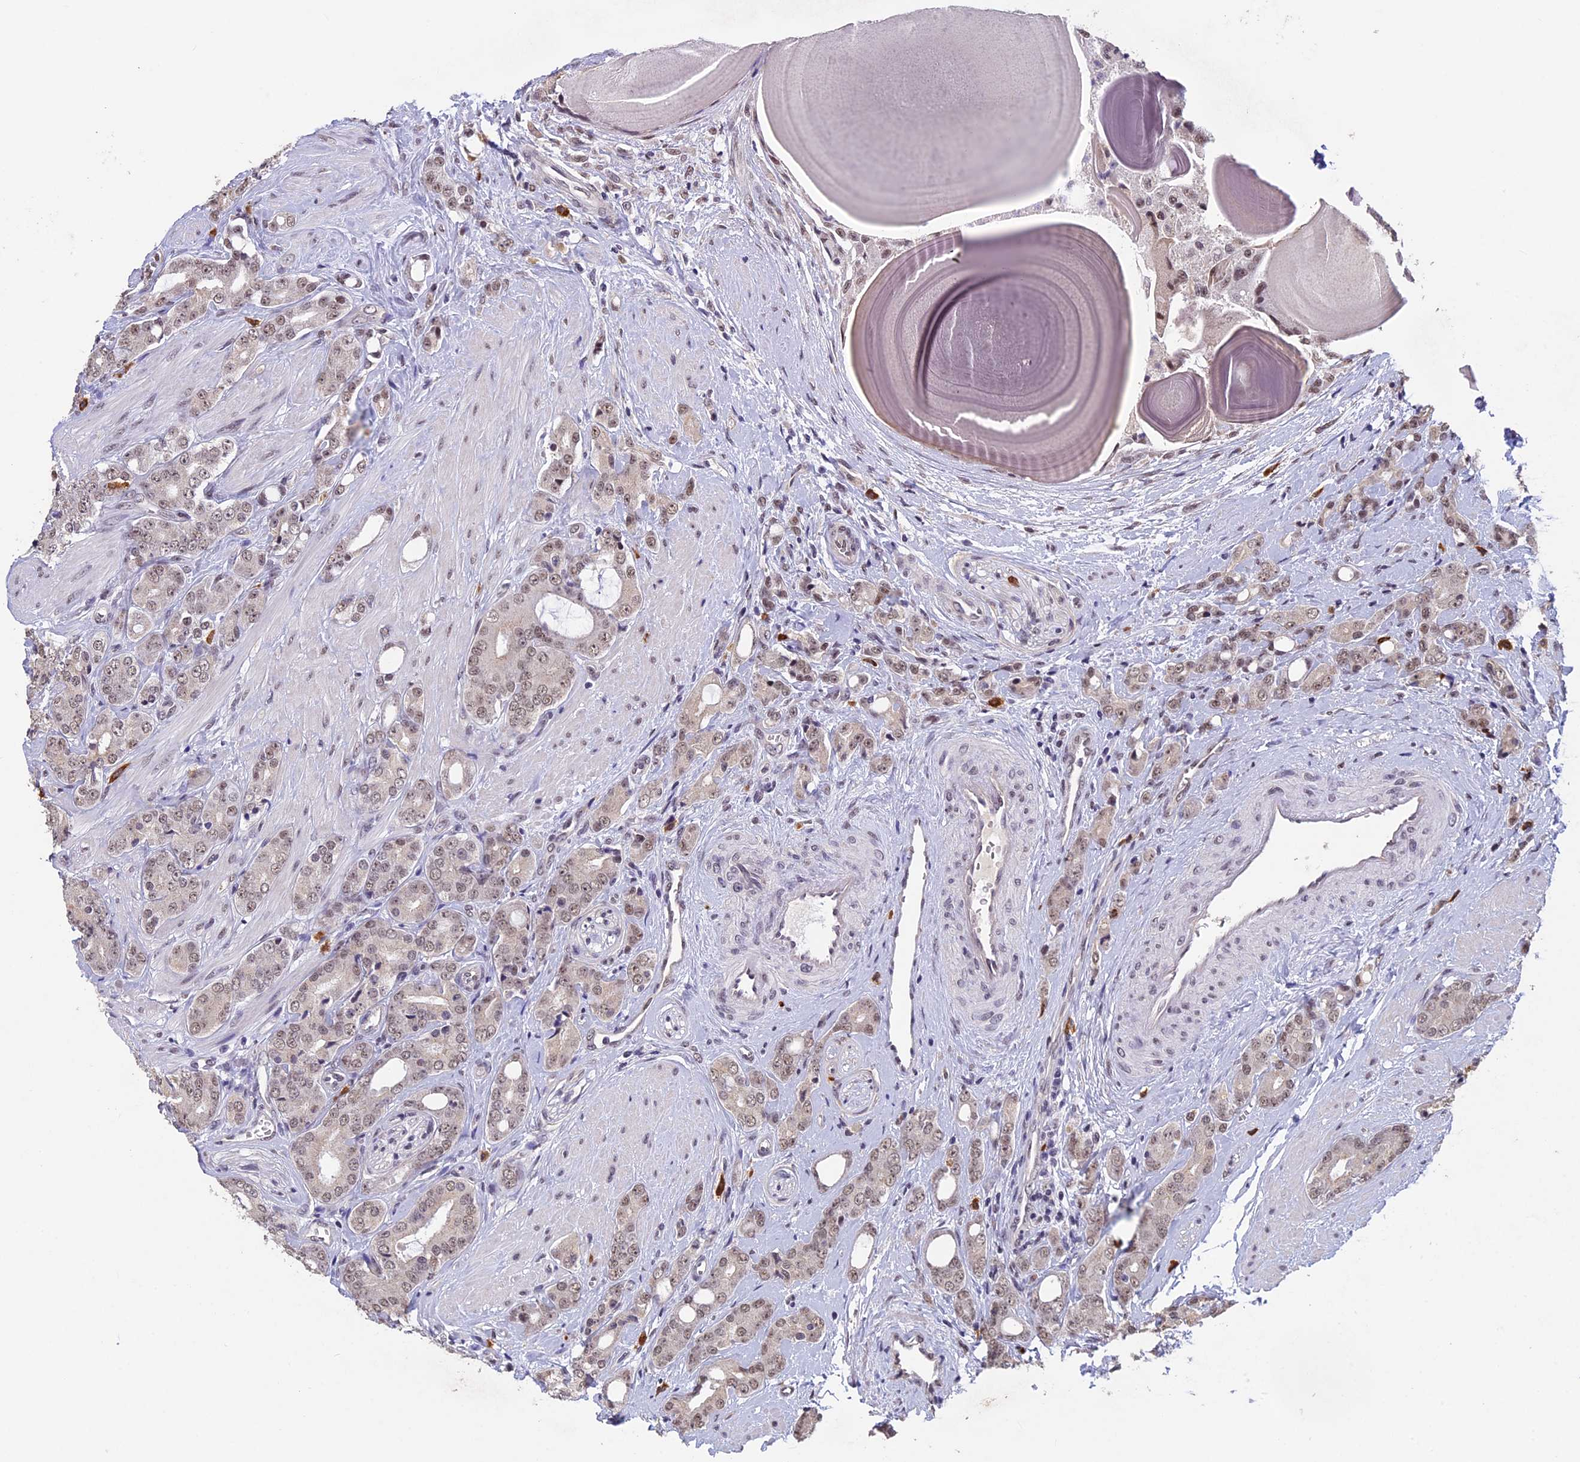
{"staining": {"intensity": "weak", "quantity": ">75%", "location": "nuclear"}, "tissue": "prostate cancer", "cell_type": "Tumor cells", "image_type": "cancer", "snomed": [{"axis": "morphology", "description": "Adenocarcinoma, High grade"}, {"axis": "topography", "description": "Prostate"}], "caption": "High-power microscopy captured an immunohistochemistry (IHC) image of prostate cancer (high-grade adenocarcinoma), revealing weak nuclear expression in about >75% of tumor cells.", "gene": "RNF40", "patient": {"sex": "male", "age": 62}}